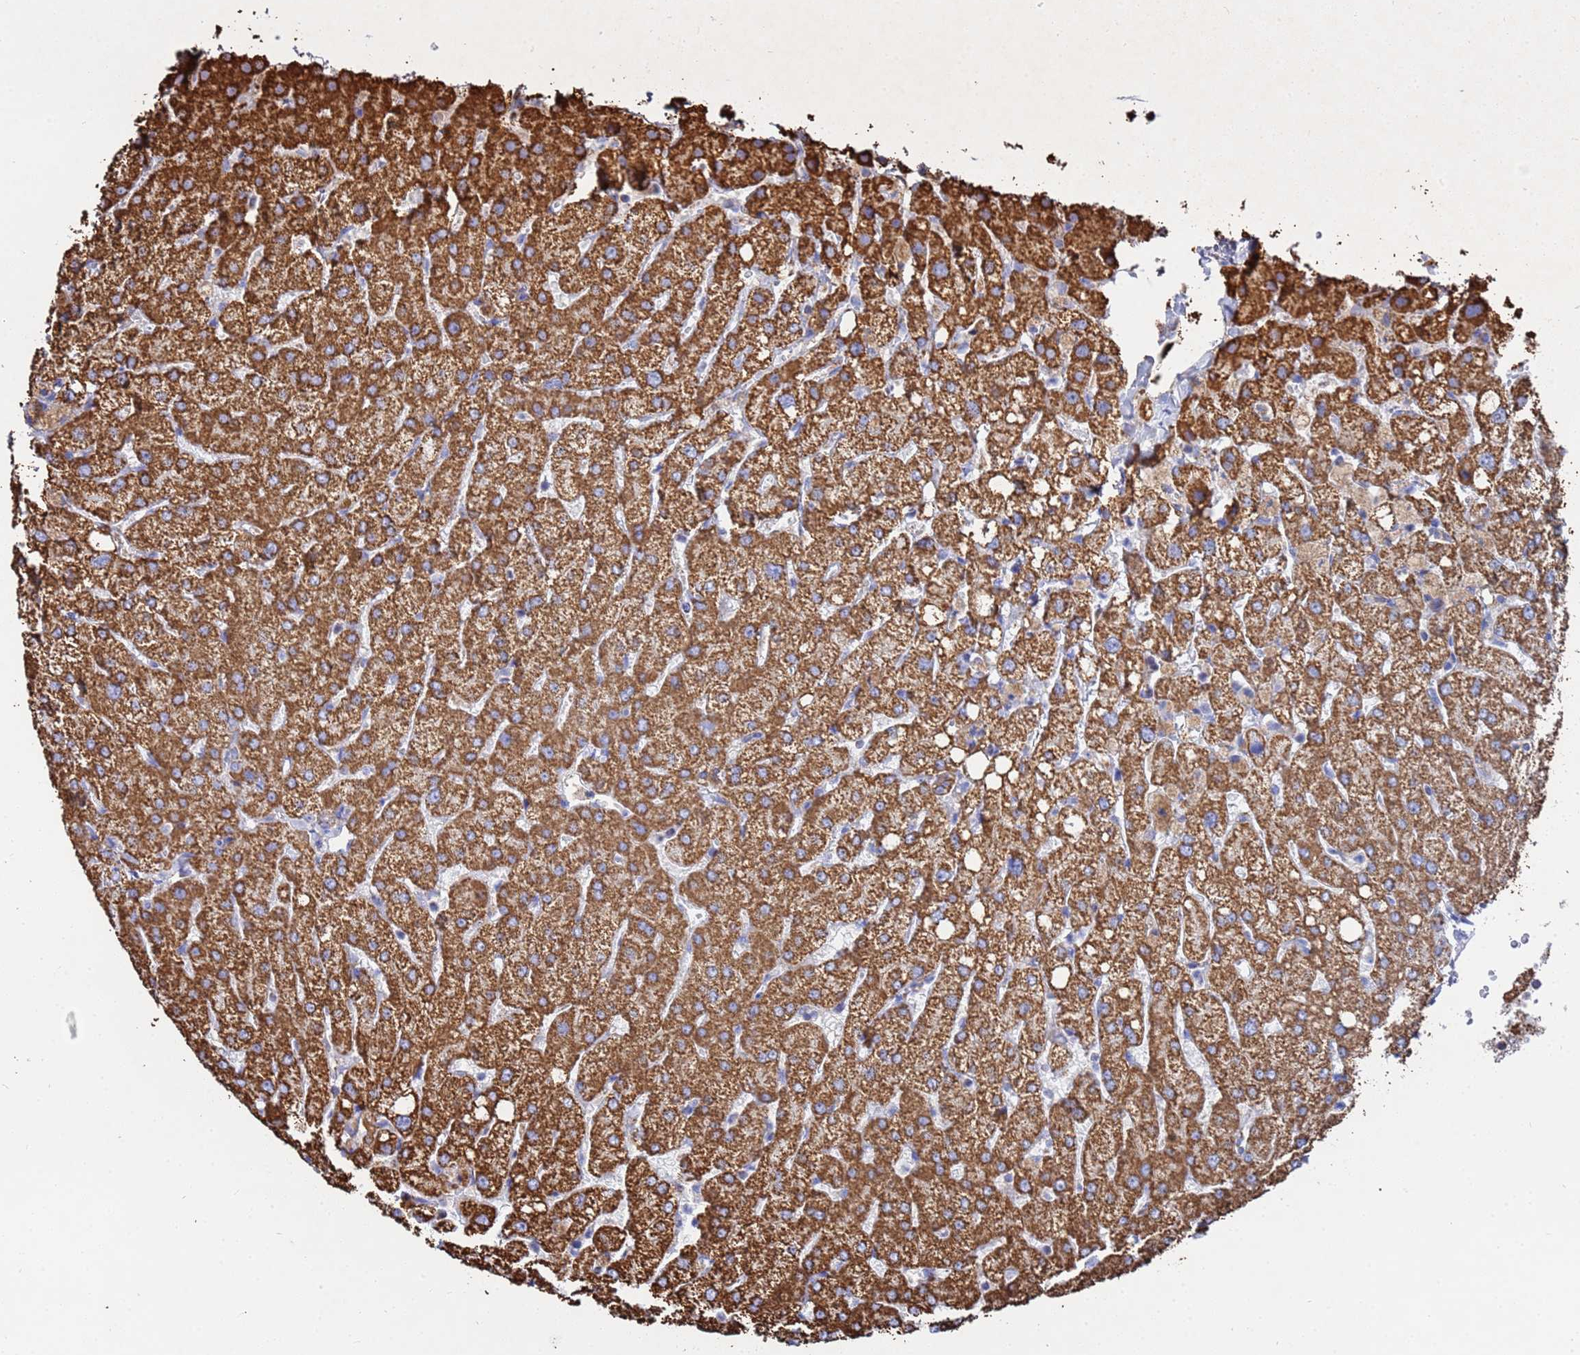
{"staining": {"intensity": "weak", "quantity": "<25%", "location": "cytoplasmic/membranous"}, "tissue": "liver", "cell_type": "Cholangiocytes", "image_type": "normal", "snomed": [{"axis": "morphology", "description": "Normal tissue, NOS"}, {"axis": "topography", "description": "Liver"}], "caption": "Benign liver was stained to show a protein in brown. There is no significant staining in cholangiocytes. (DAB (3,3'-diaminobenzidine) immunohistochemistry (IHC) with hematoxylin counter stain).", "gene": "GLUD1", "patient": {"sex": "female", "age": 54}}